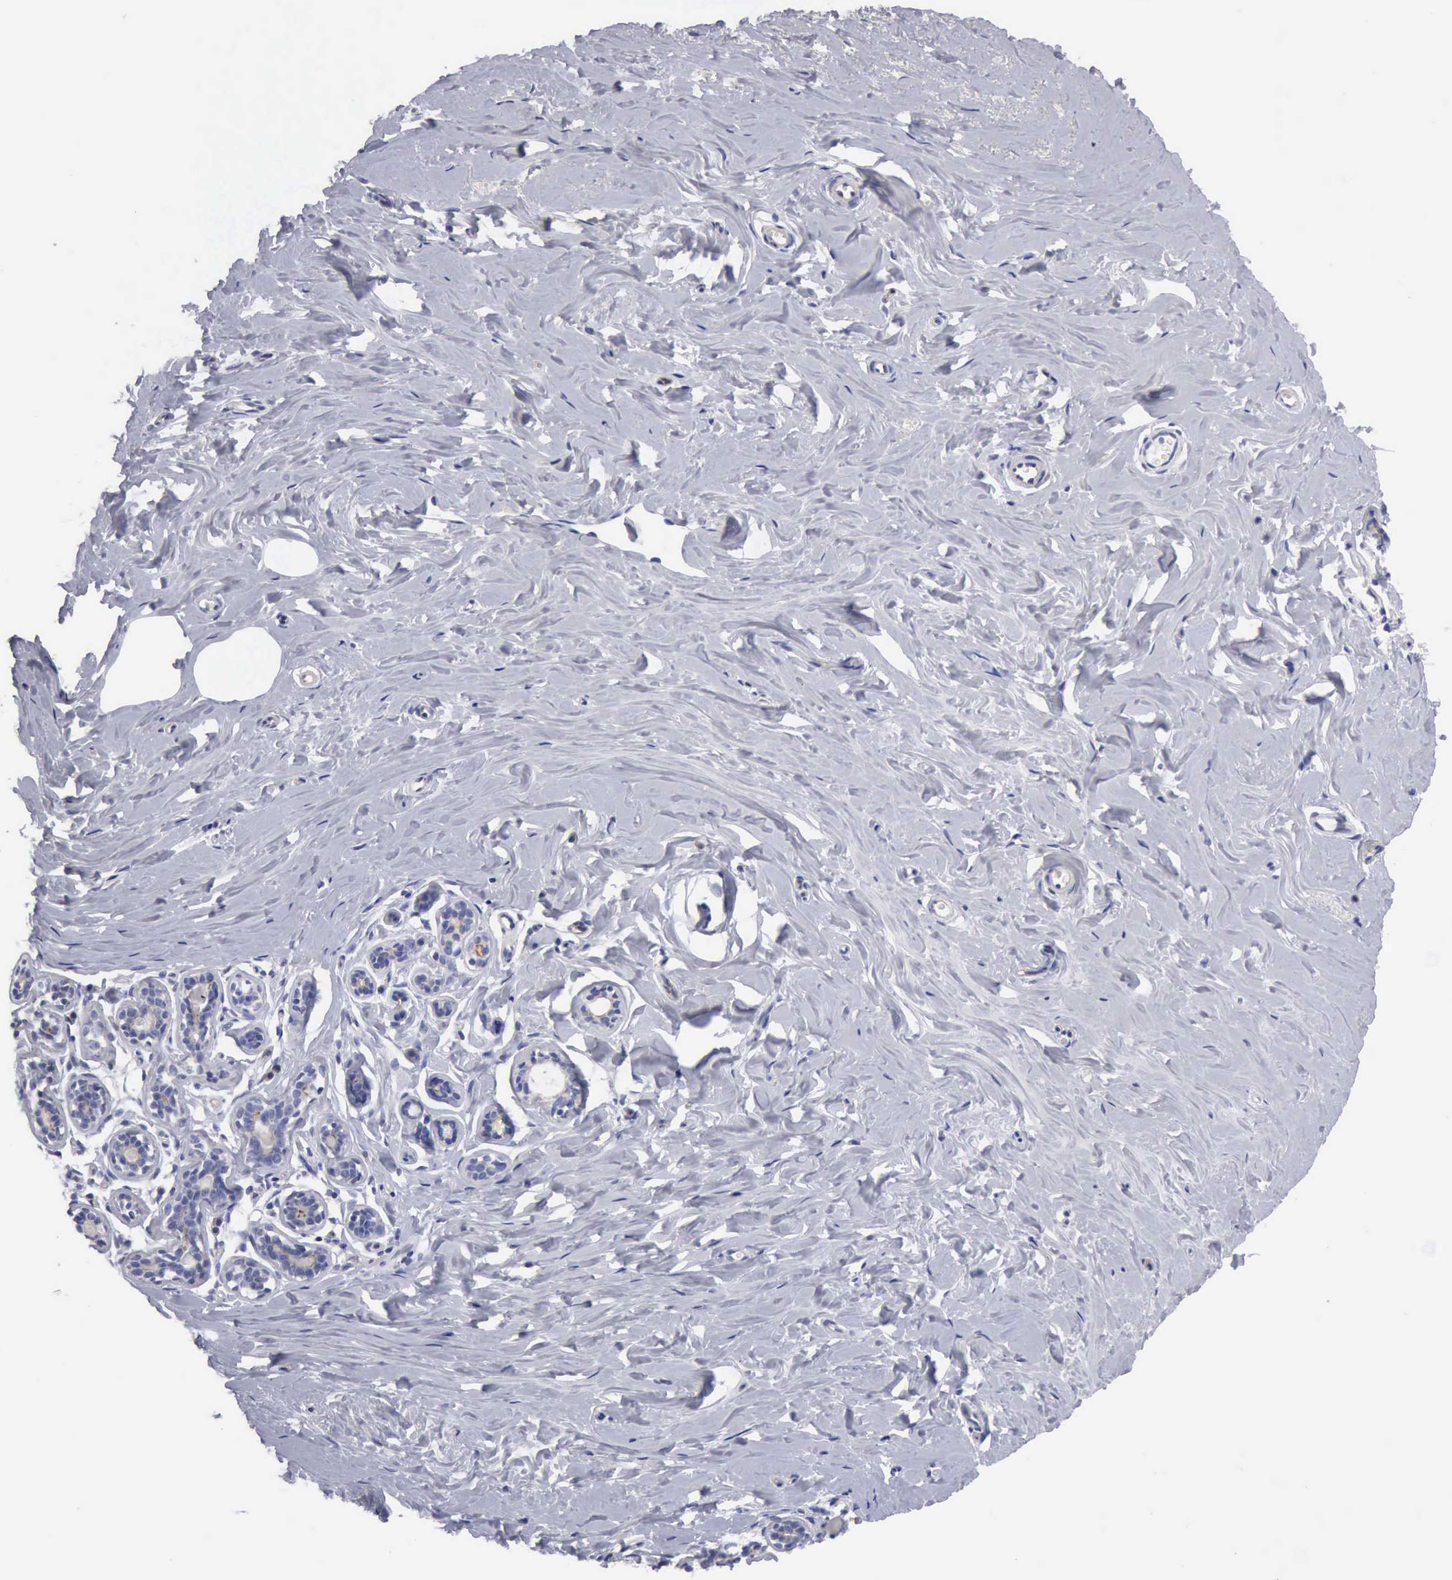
{"staining": {"intensity": "negative", "quantity": "none", "location": "none"}, "tissue": "breast", "cell_type": "Adipocytes", "image_type": "normal", "snomed": [{"axis": "morphology", "description": "Normal tissue, NOS"}, {"axis": "topography", "description": "Breast"}], "caption": "IHC of unremarkable breast displays no expression in adipocytes.", "gene": "RDX", "patient": {"sex": "female", "age": 45}}